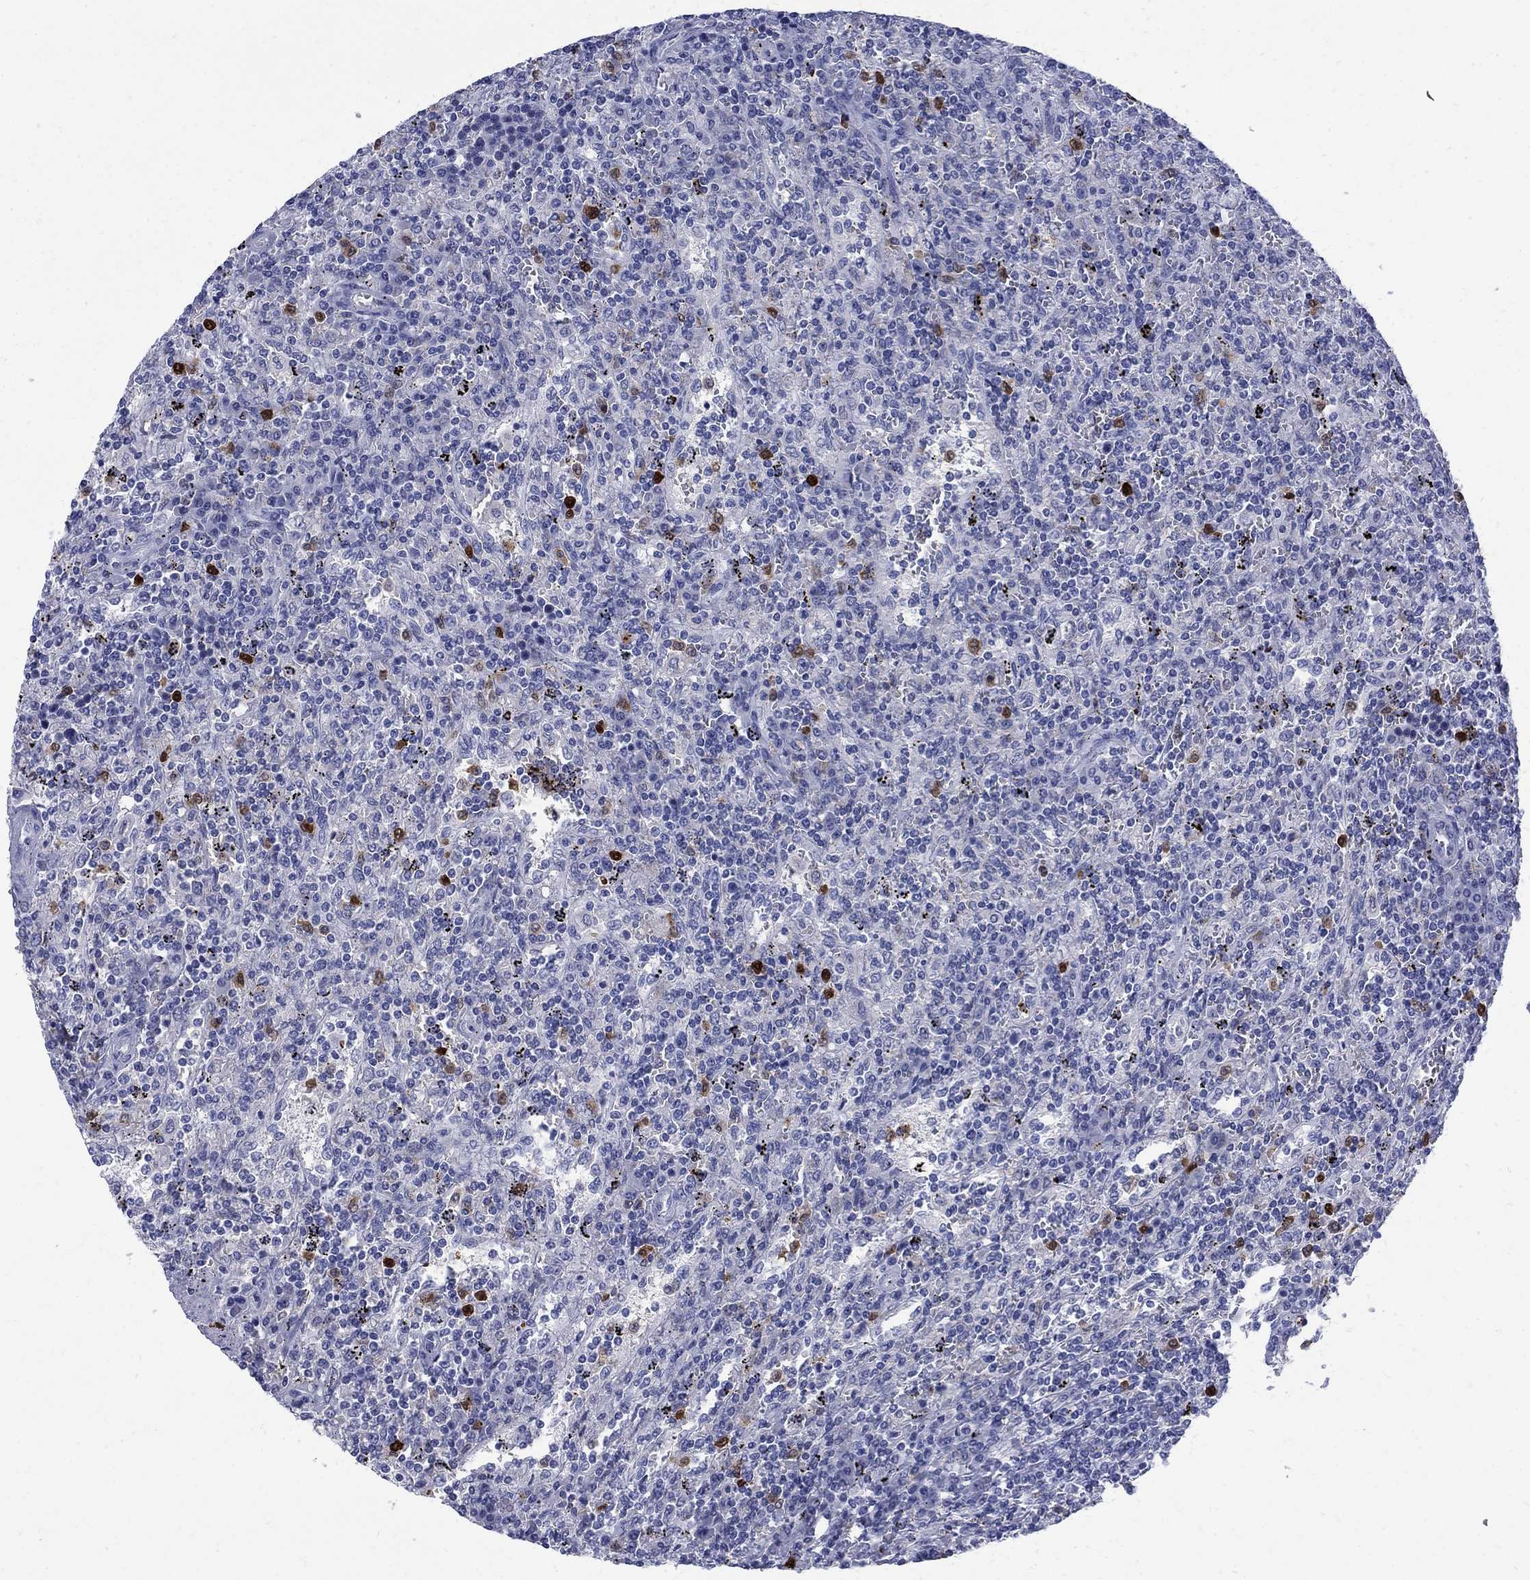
{"staining": {"intensity": "negative", "quantity": "none", "location": "none"}, "tissue": "lymphoma", "cell_type": "Tumor cells", "image_type": "cancer", "snomed": [{"axis": "morphology", "description": "Malignant lymphoma, non-Hodgkin's type, Low grade"}, {"axis": "topography", "description": "Spleen"}], "caption": "The micrograph reveals no significant expression in tumor cells of malignant lymphoma, non-Hodgkin's type (low-grade).", "gene": "SERPINB2", "patient": {"sex": "male", "age": 62}}